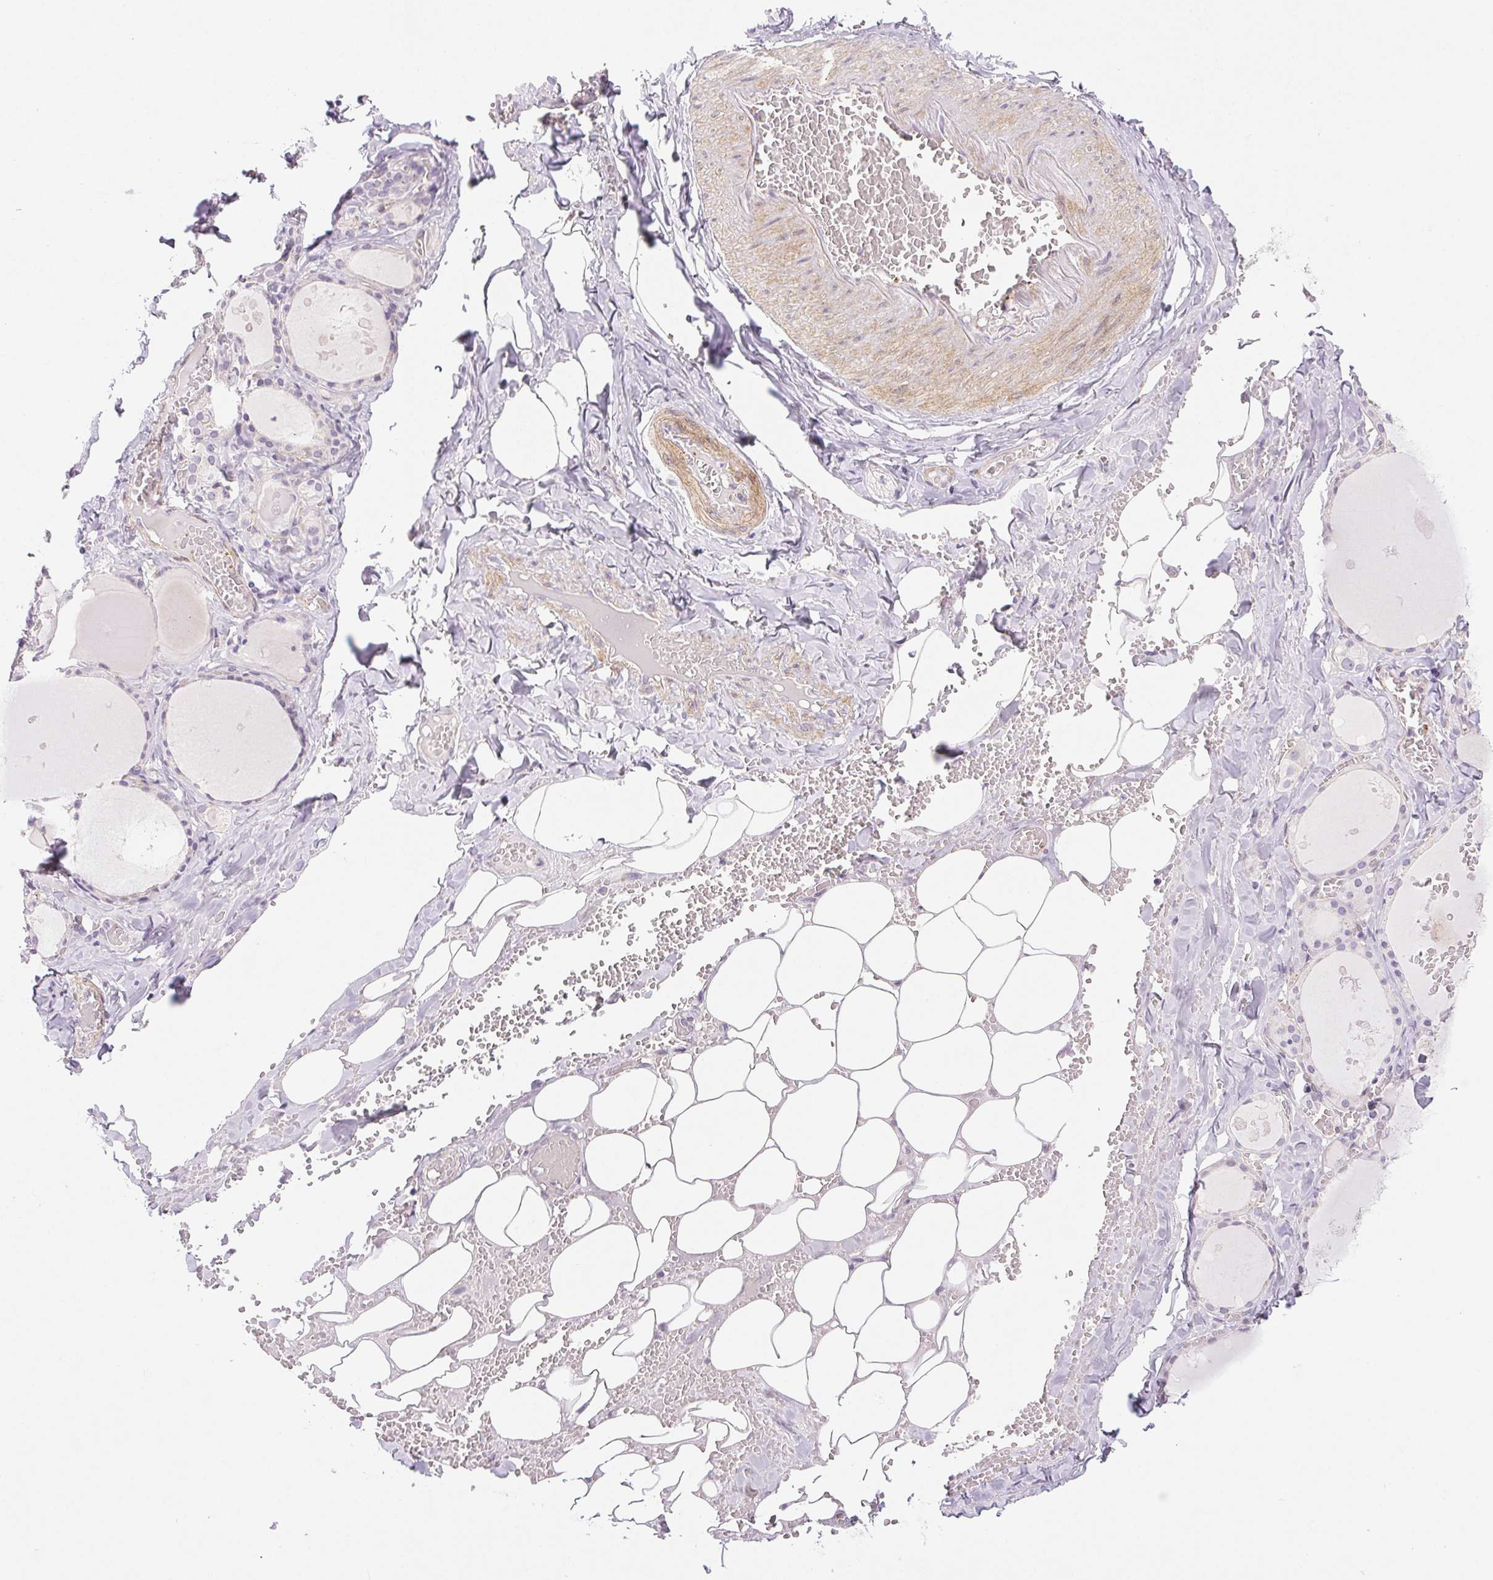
{"staining": {"intensity": "negative", "quantity": "none", "location": "none"}, "tissue": "thyroid gland", "cell_type": "Glandular cells", "image_type": "normal", "snomed": [{"axis": "morphology", "description": "Normal tissue, NOS"}, {"axis": "topography", "description": "Thyroid gland"}], "caption": "The photomicrograph reveals no significant staining in glandular cells of thyroid gland.", "gene": "PRL", "patient": {"sex": "male", "age": 56}}